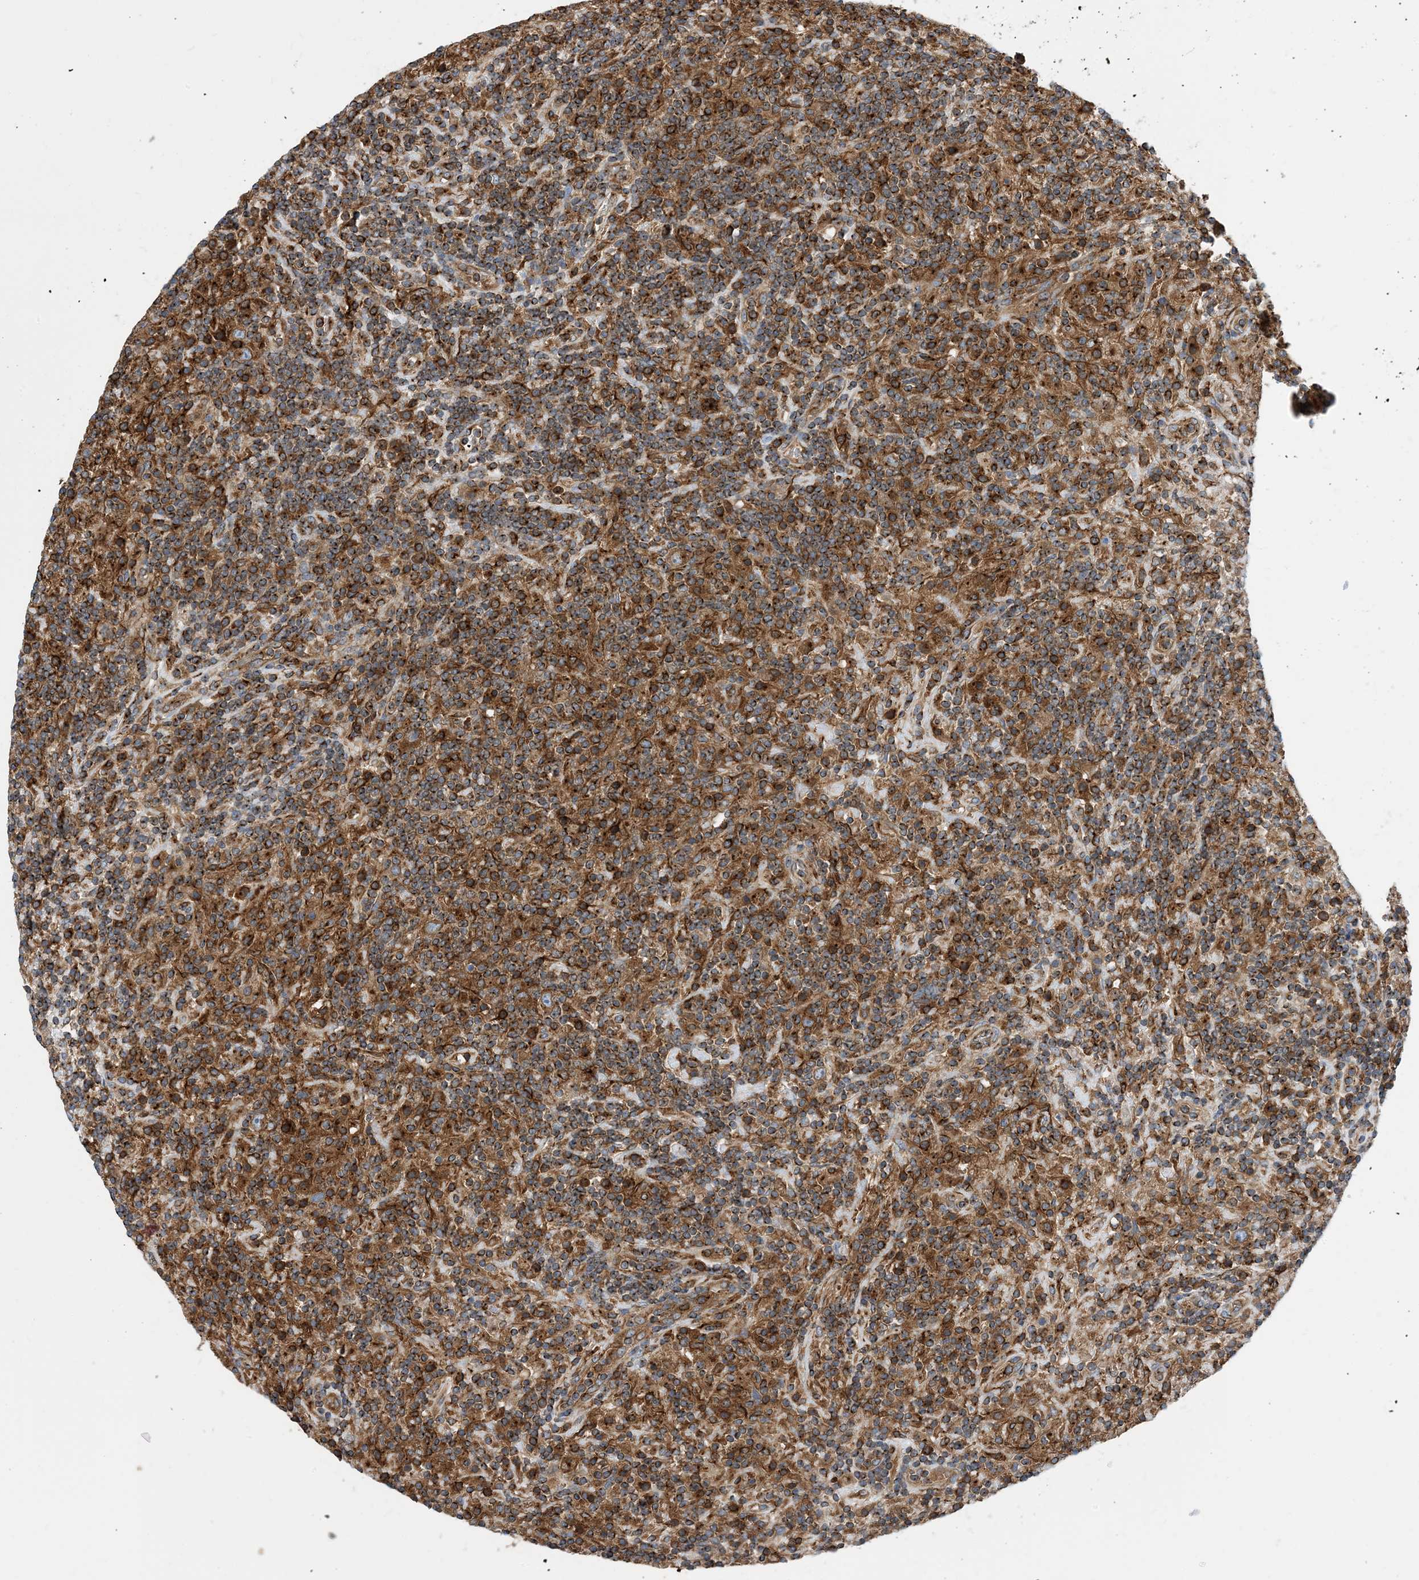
{"staining": {"intensity": "moderate", "quantity": ">75%", "location": "cytoplasmic/membranous"}, "tissue": "lymphoma", "cell_type": "Tumor cells", "image_type": "cancer", "snomed": [{"axis": "morphology", "description": "Hodgkin's disease, NOS"}, {"axis": "topography", "description": "Lymph node"}], "caption": "Lymphoma stained with IHC demonstrates moderate cytoplasmic/membranous expression in about >75% of tumor cells.", "gene": "DYNC1LI1", "patient": {"sex": "male", "age": 70}}